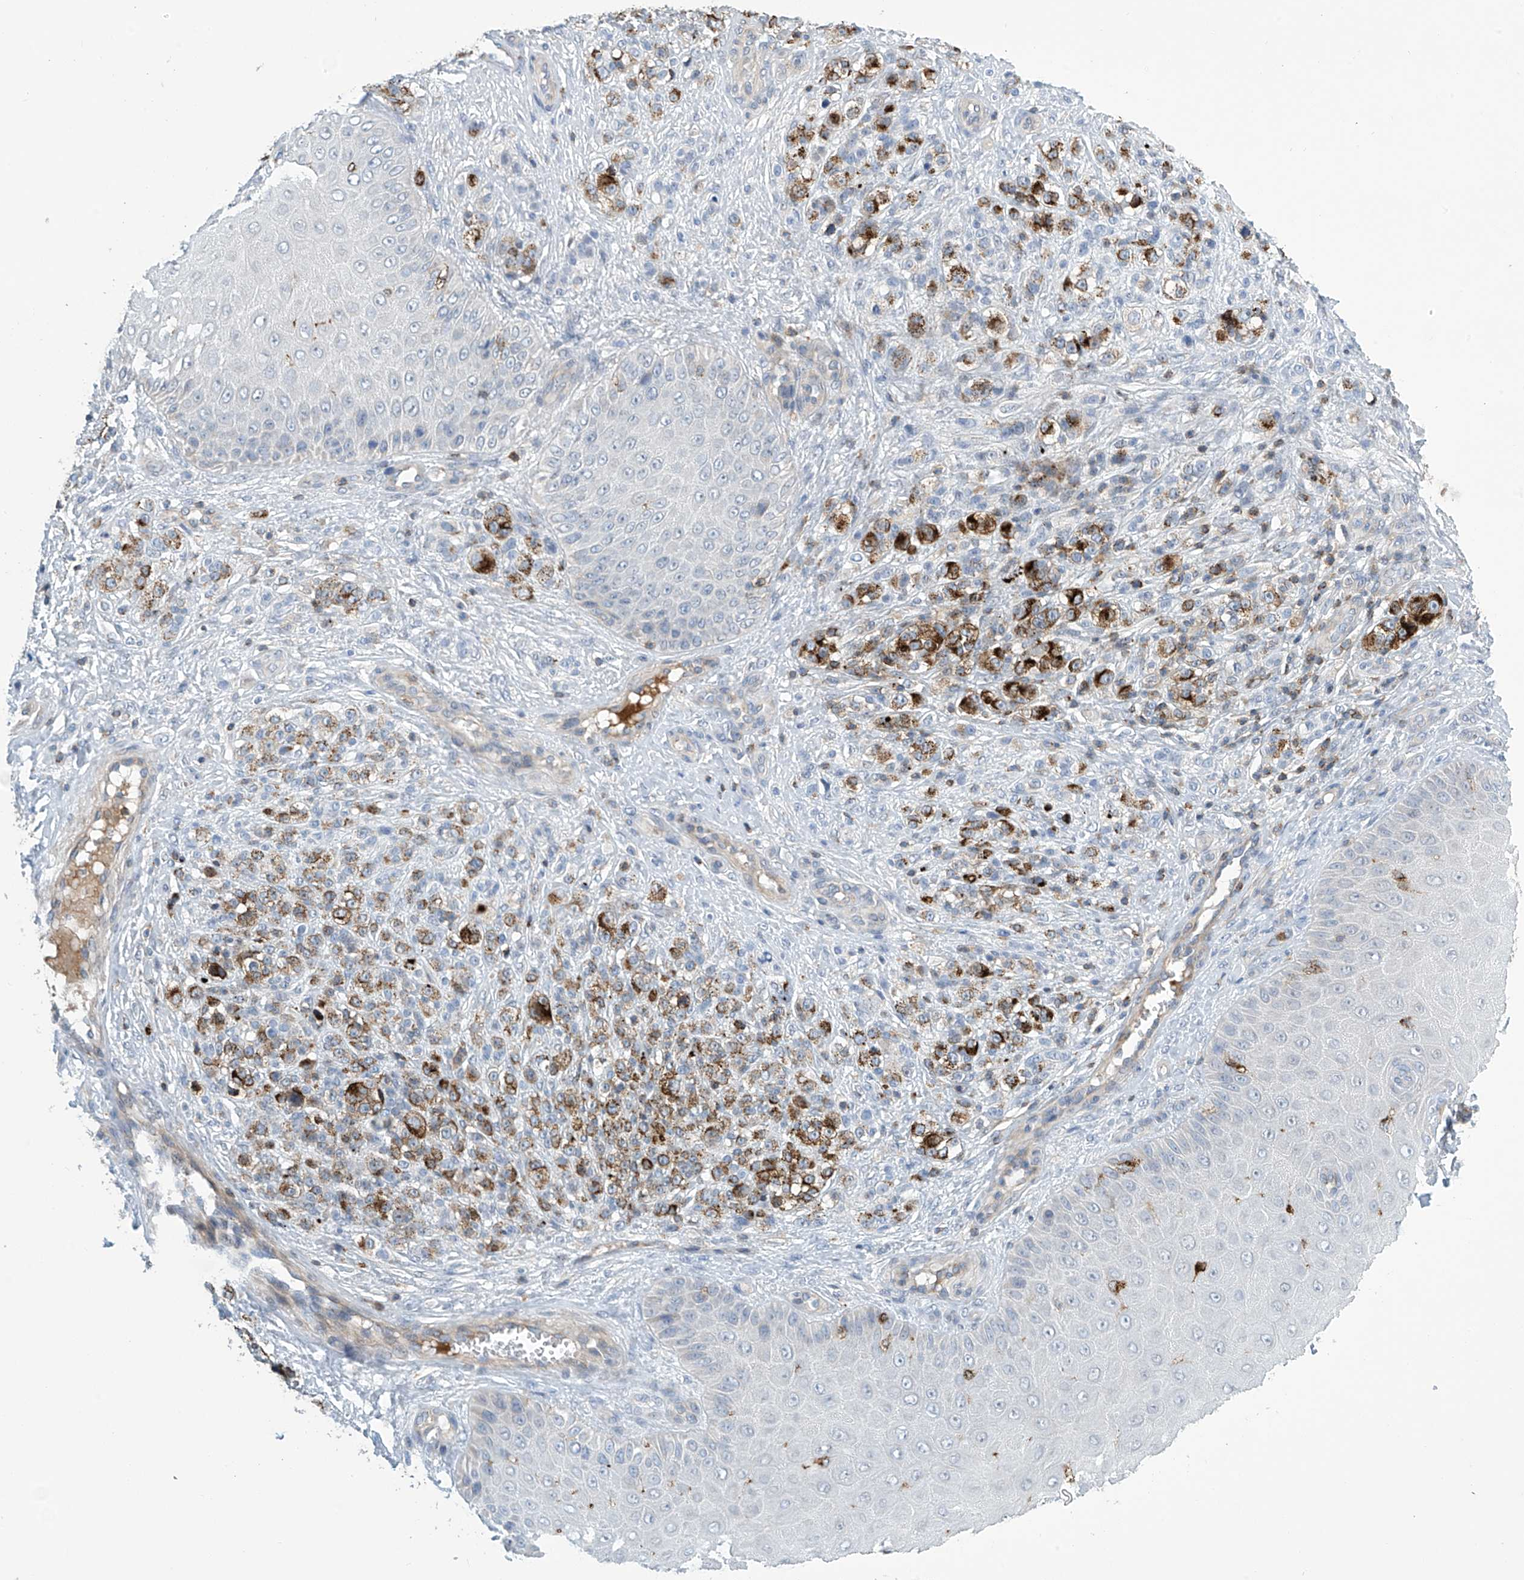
{"staining": {"intensity": "negative", "quantity": "none", "location": "none"}, "tissue": "melanoma", "cell_type": "Tumor cells", "image_type": "cancer", "snomed": [{"axis": "morphology", "description": "Malignant melanoma, NOS"}, {"axis": "topography", "description": "Skin"}], "caption": "IHC image of melanoma stained for a protein (brown), which reveals no expression in tumor cells.", "gene": "IBA57", "patient": {"sex": "female", "age": 55}}